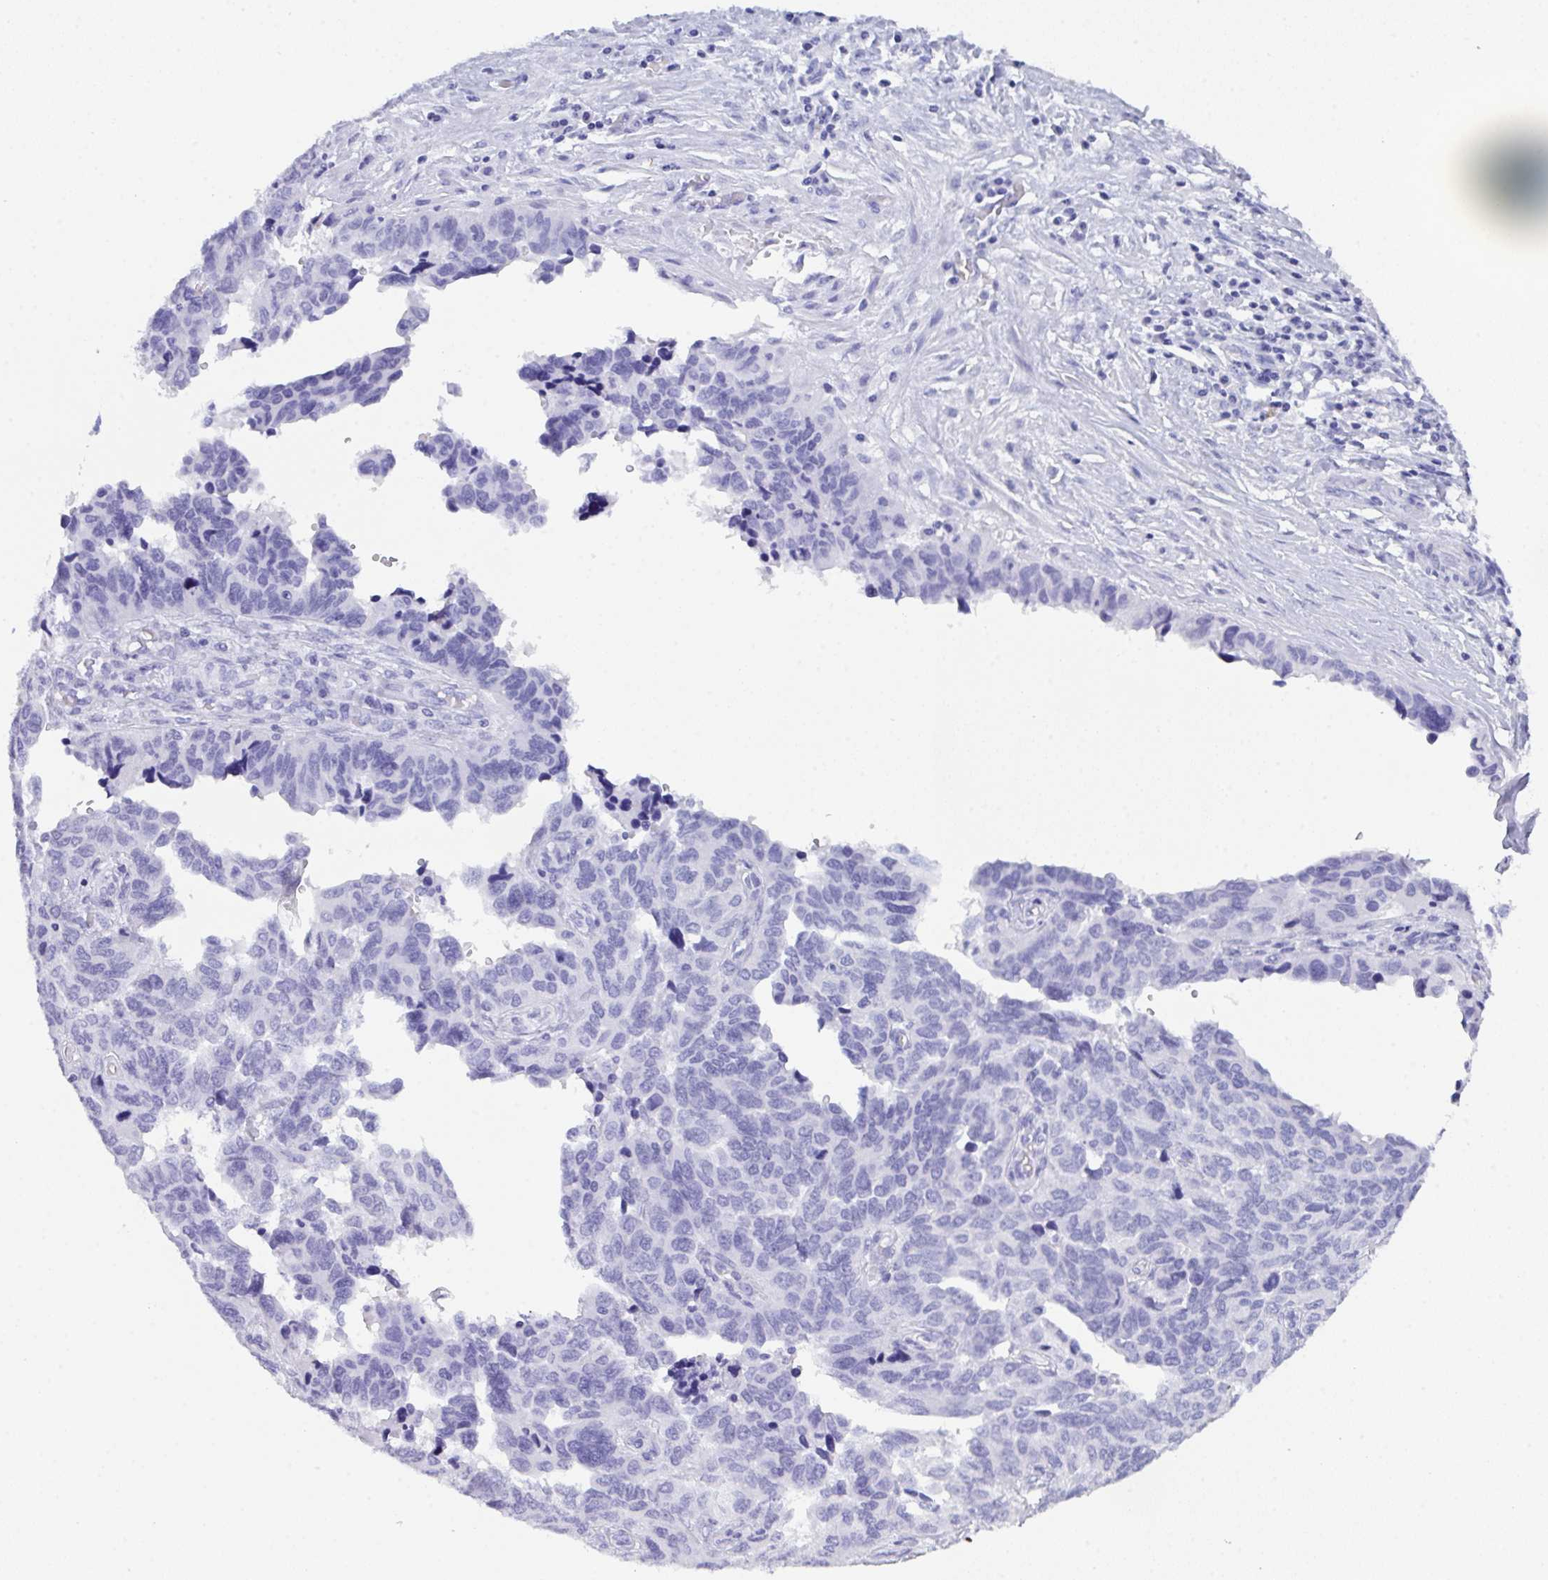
{"staining": {"intensity": "negative", "quantity": "none", "location": "none"}, "tissue": "ovarian cancer", "cell_type": "Tumor cells", "image_type": "cancer", "snomed": [{"axis": "morphology", "description": "Cystadenocarcinoma, serous, NOS"}, {"axis": "topography", "description": "Ovary"}], "caption": "High power microscopy micrograph of an immunohistochemistry (IHC) histopathology image of ovarian cancer, revealing no significant staining in tumor cells.", "gene": "ZNF850", "patient": {"sex": "female", "age": 64}}